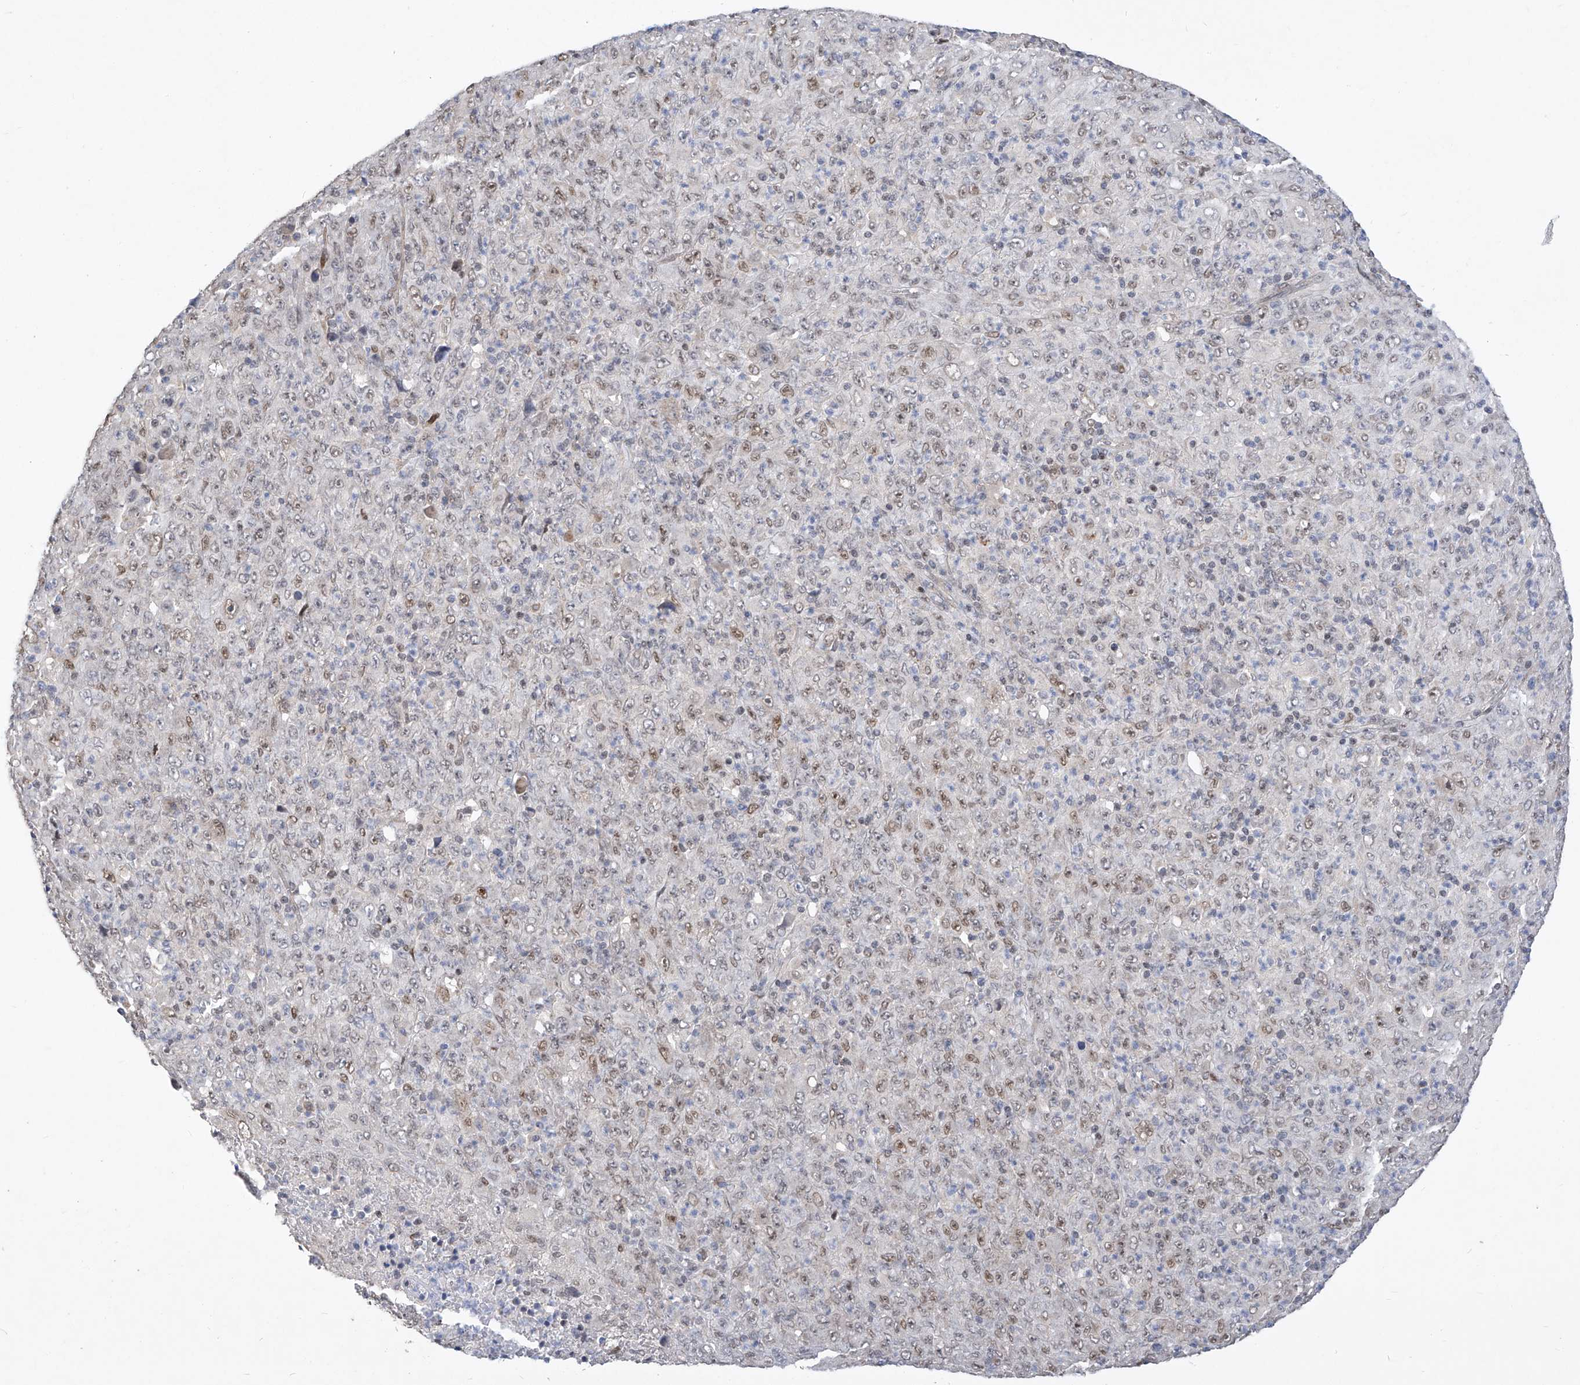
{"staining": {"intensity": "weak", "quantity": "25%-75%", "location": "nuclear"}, "tissue": "melanoma", "cell_type": "Tumor cells", "image_type": "cancer", "snomed": [{"axis": "morphology", "description": "Malignant melanoma, Metastatic site"}, {"axis": "topography", "description": "Skin"}], "caption": "Immunohistochemical staining of human melanoma reveals weak nuclear protein positivity in approximately 25%-75% of tumor cells. The protein is stained brown, and the nuclei are stained in blue (DAB (3,3'-diaminobenzidine) IHC with brightfield microscopy, high magnification).", "gene": "CETN2", "patient": {"sex": "female", "age": 56}}